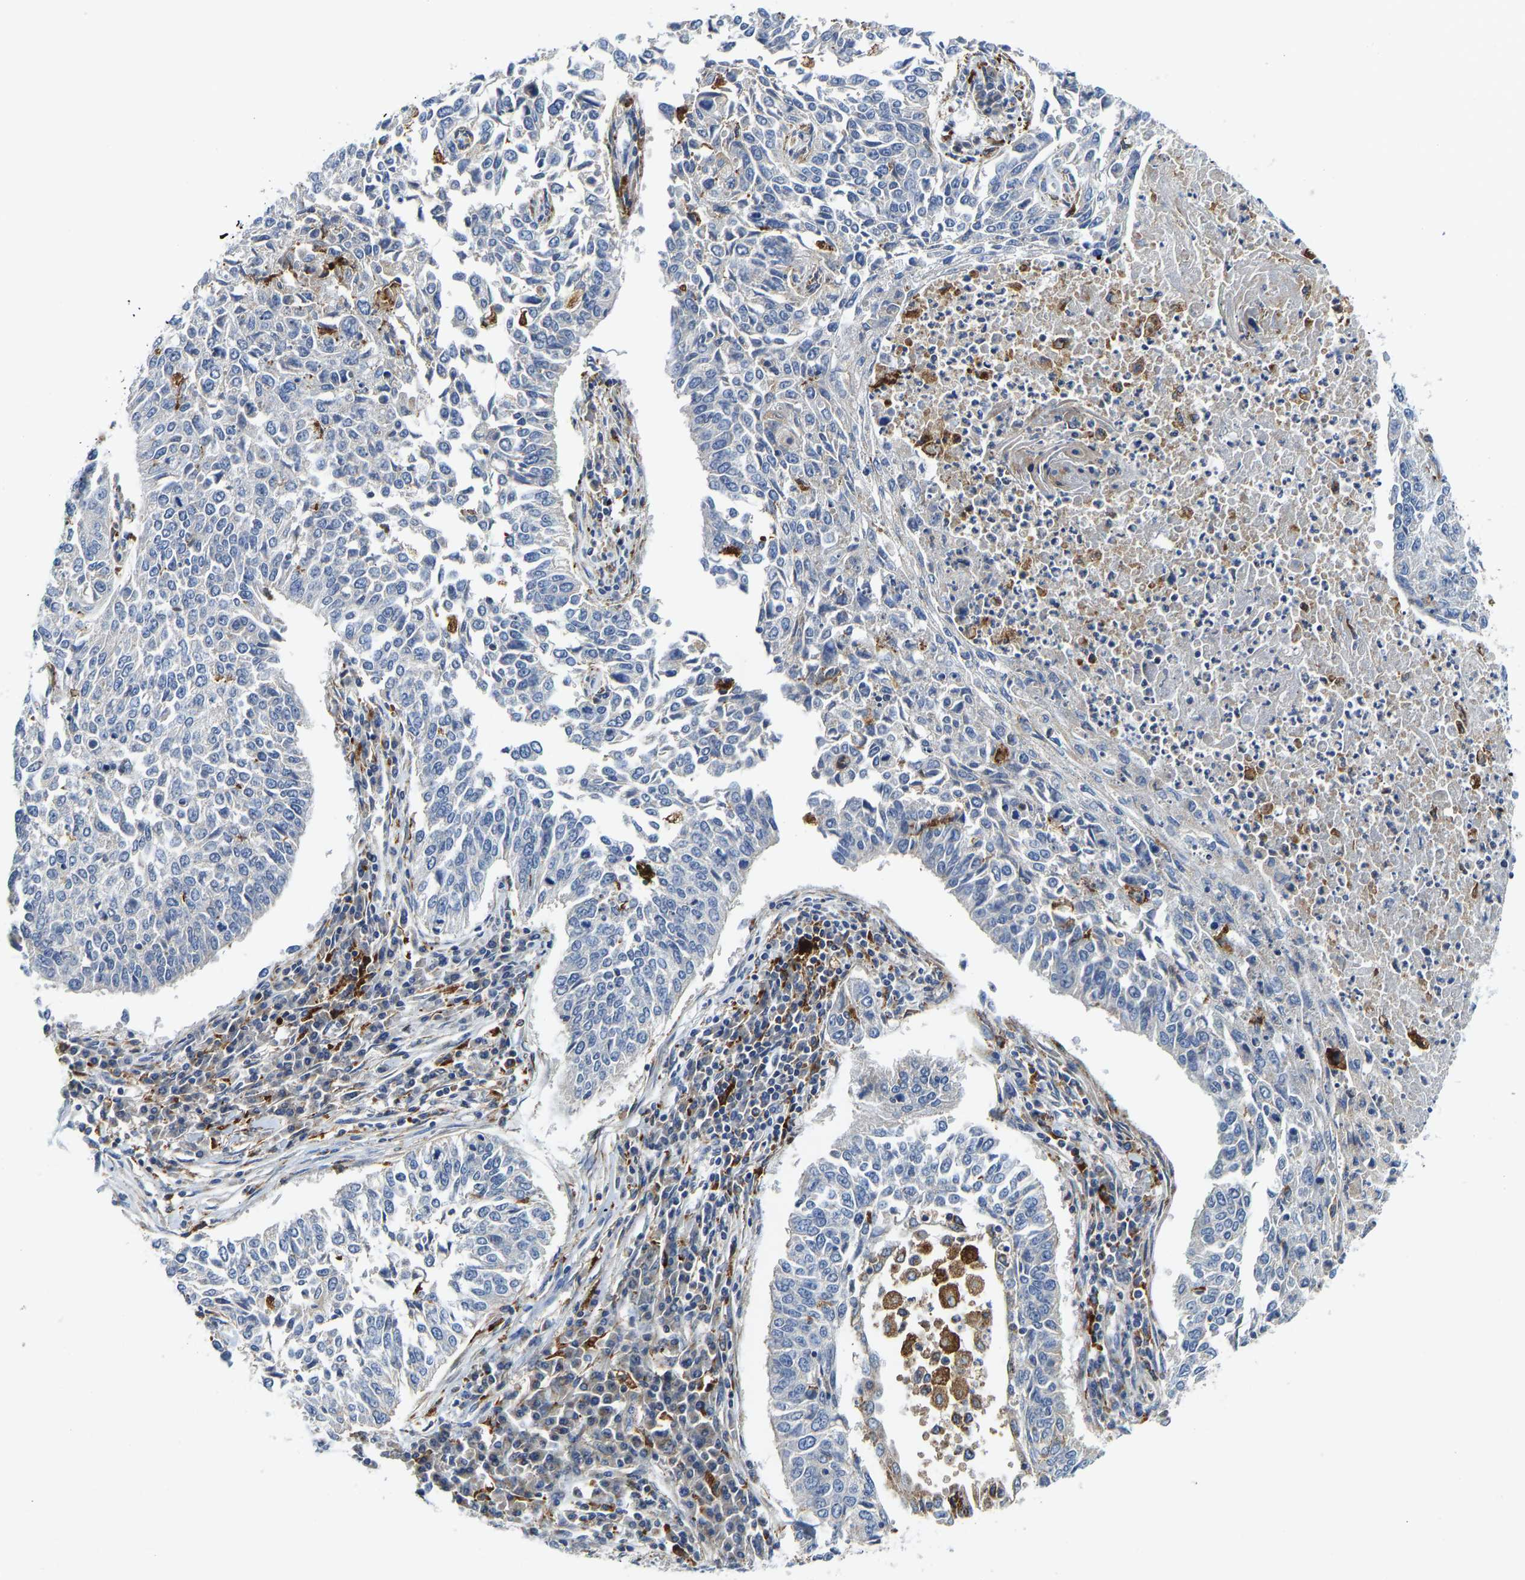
{"staining": {"intensity": "negative", "quantity": "none", "location": "none"}, "tissue": "lung cancer", "cell_type": "Tumor cells", "image_type": "cancer", "snomed": [{"axis": "morphology", "description": "Normal tissue, NOS"}, {"axis": "morphology", "description": "Squamous cell carcinoma, NOS"}, {"axis": "topography", "description": "Cartilage tissue"}, {"axis": "topography", "description": "Bronchus"}, {"axis": "topography", "description": "Lung"}], "caption": "An image of human lung cancer is negative for staining in tumor cells.", "gene": "ATP6V1E1", "patient": {"sex": "female", "age": 49}}